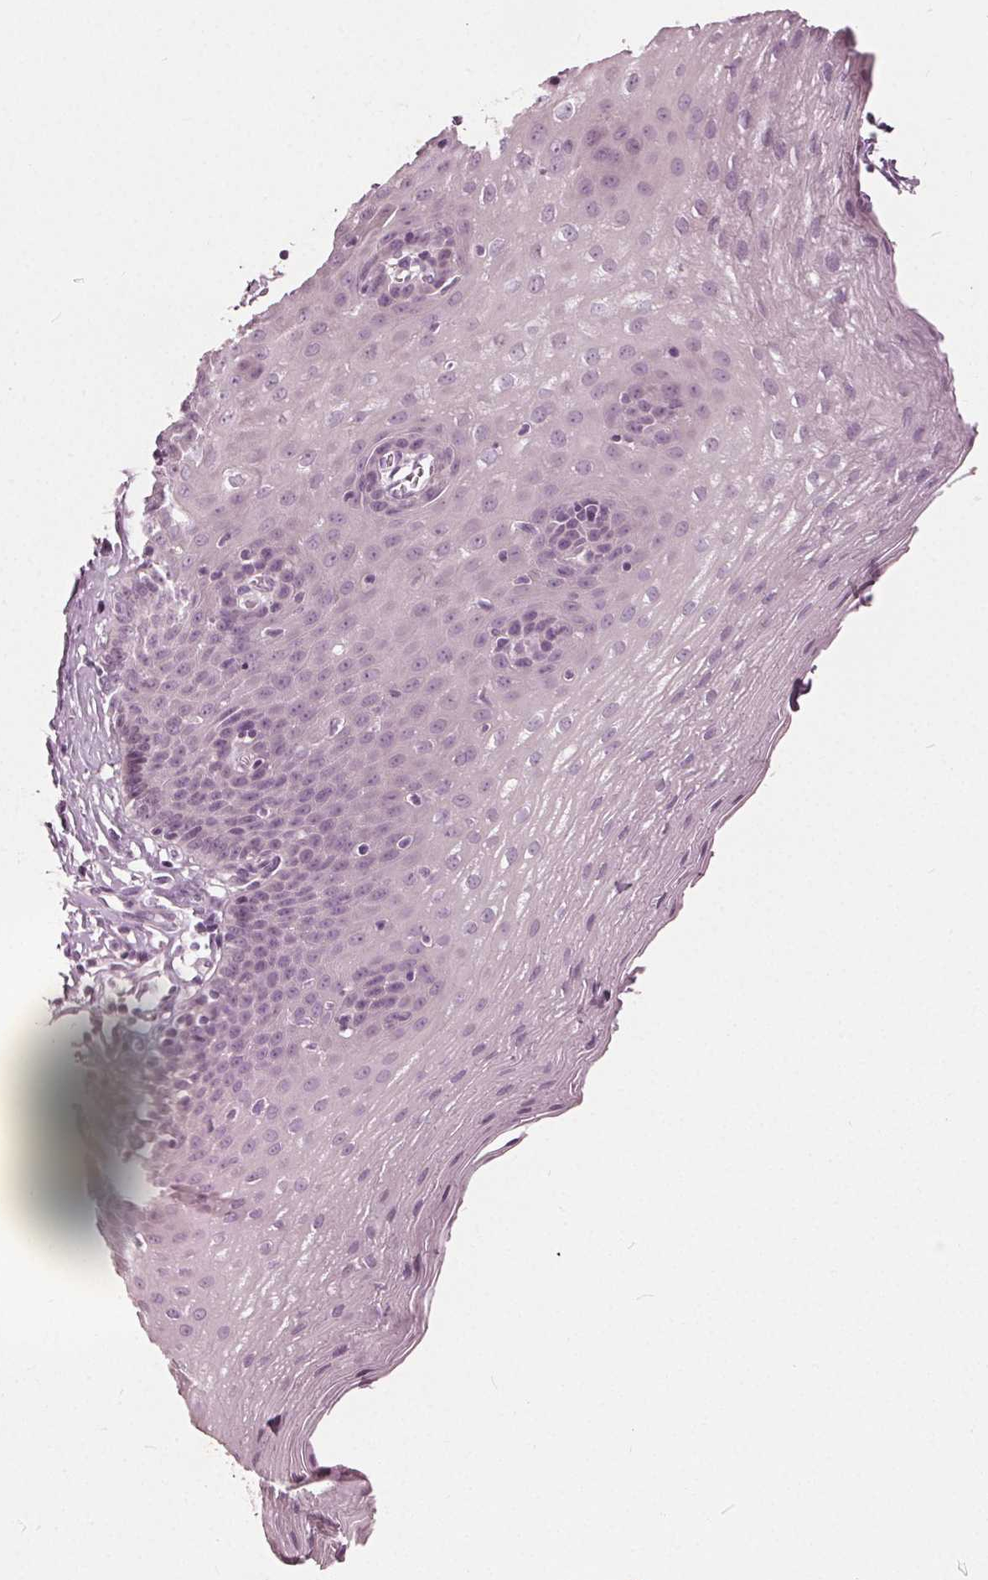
{"staining": {"intensity": "negative", "quantity": "none", "location": "none"}, "tissue": "esophagus", "cell_type": "Squamous epithelial cells", "image_type": "normal", "snomed": [{"axis": "morphology", "description": "Normal tissue, NOS"}, {"axis": "topography", "description": "Esophagus"}], "caption": "A histopathology image of esophagus stained for a protein demonstrates no brown staining in squamous epithelial cells.", "gene": "TKFC", "patient": {"sex": "female", "age": 81}}